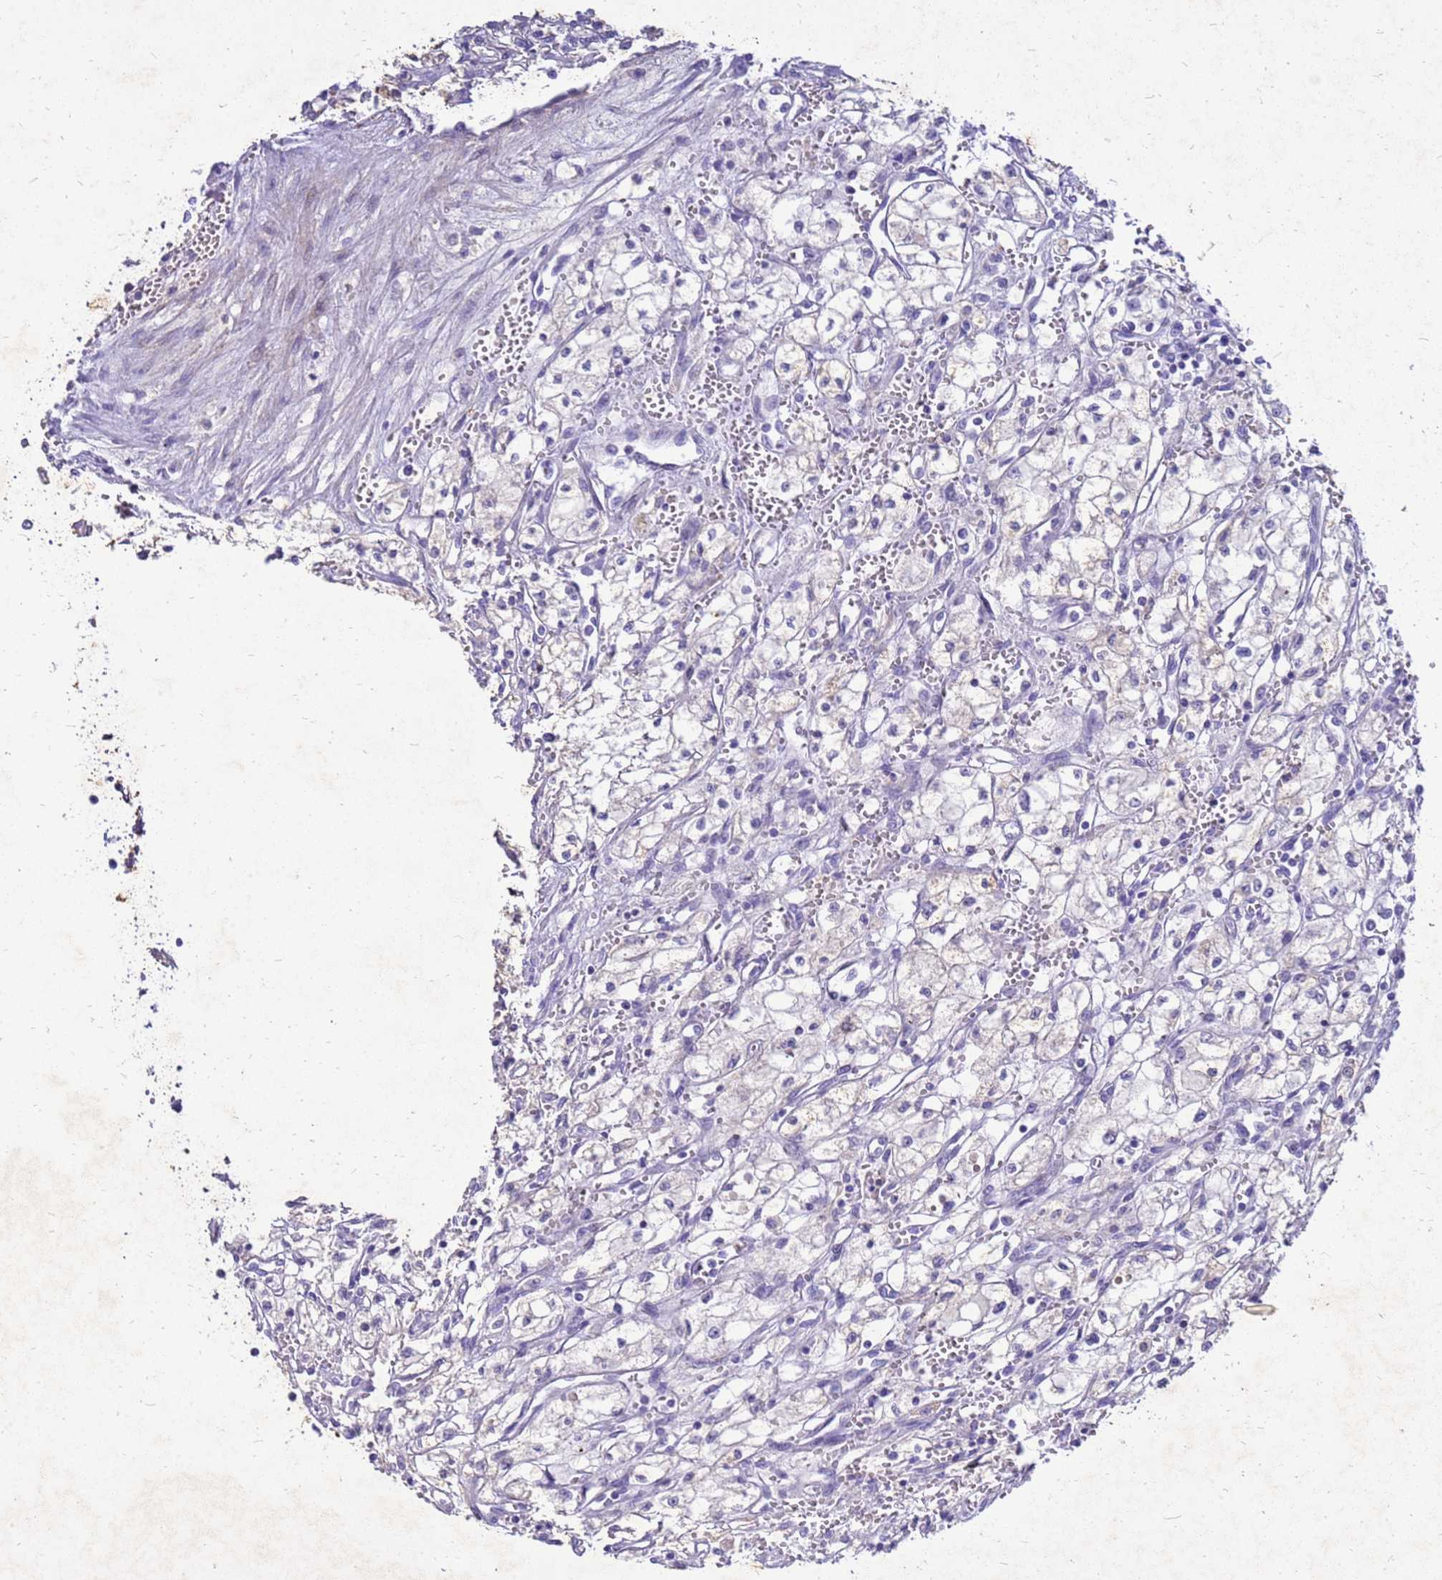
{"staining": {"intensity": "negative", "quantity": "none", "location": "none"}, "tissue": "renal cancer", "cell_type": "Tumor cells", "image_type": "cancer", "snomed": [{"axis": "morphology", "description": "Adenocarcinoma, NOS"}, {"axis": "topography", "description": "Kidney"}], "caption": "Renal cancer was stained to show a protein in brown. There is no significant staining in tumor cells. (DAB IHC, high magnification).", "gene": "AKR1C1", "patient": {"sex": "male", "age": 59}}